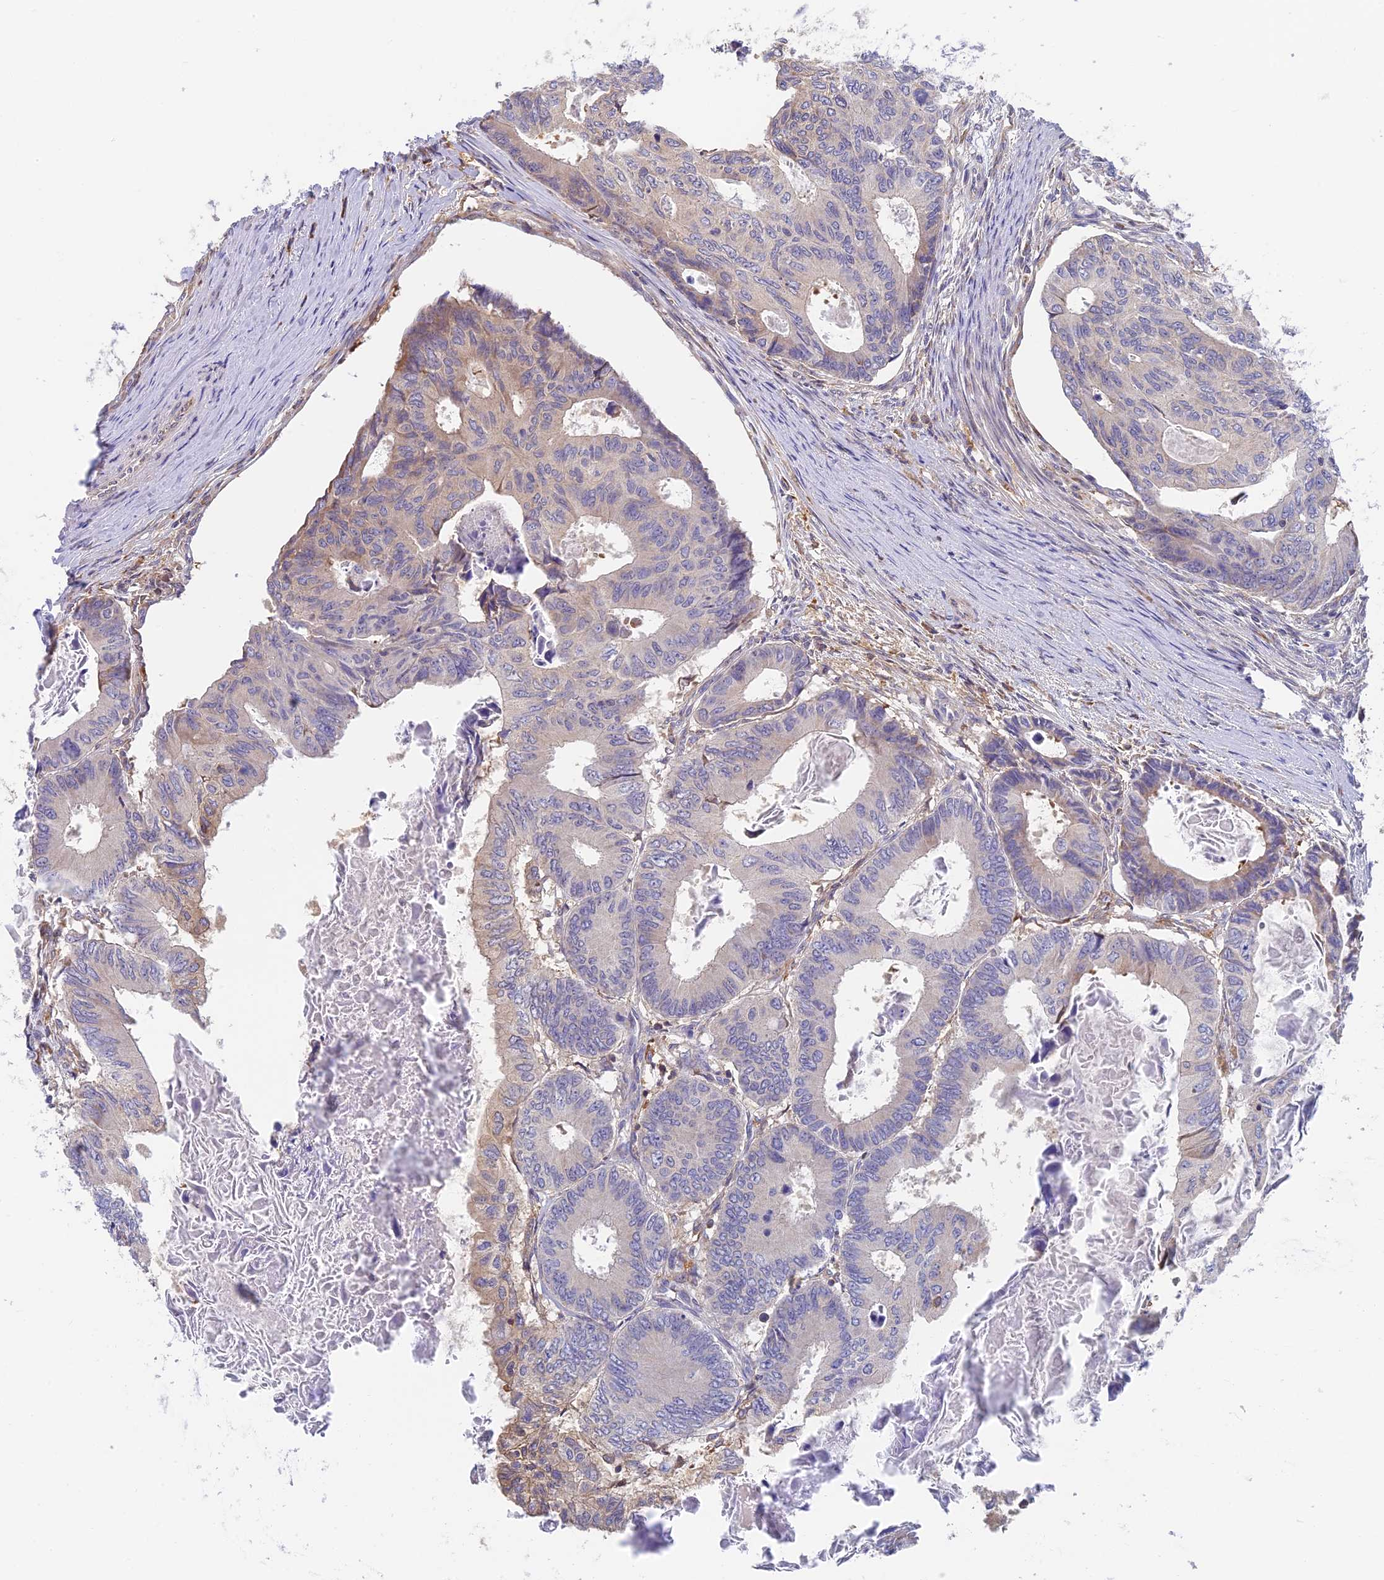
{"staining": {"intensity": "weak", "quantity": "<25%", "location": "cytoplasmic/membranous"}, "tissue": "colorectal cancer", "cell_type": "Tumor cells", "image_type": "cancer", "snomed": [{"axis": "morphology", "description": "Adenocarcinoma, NOS"}, {"axis": "topography", "description": "Colon"}], "caption": "This is an immunohistochemistry micrograph of human colorectal cancer. There is no staining in tumor cells.", "gene": "IPO5", "patient": {"sex": "male", "age": 85}}